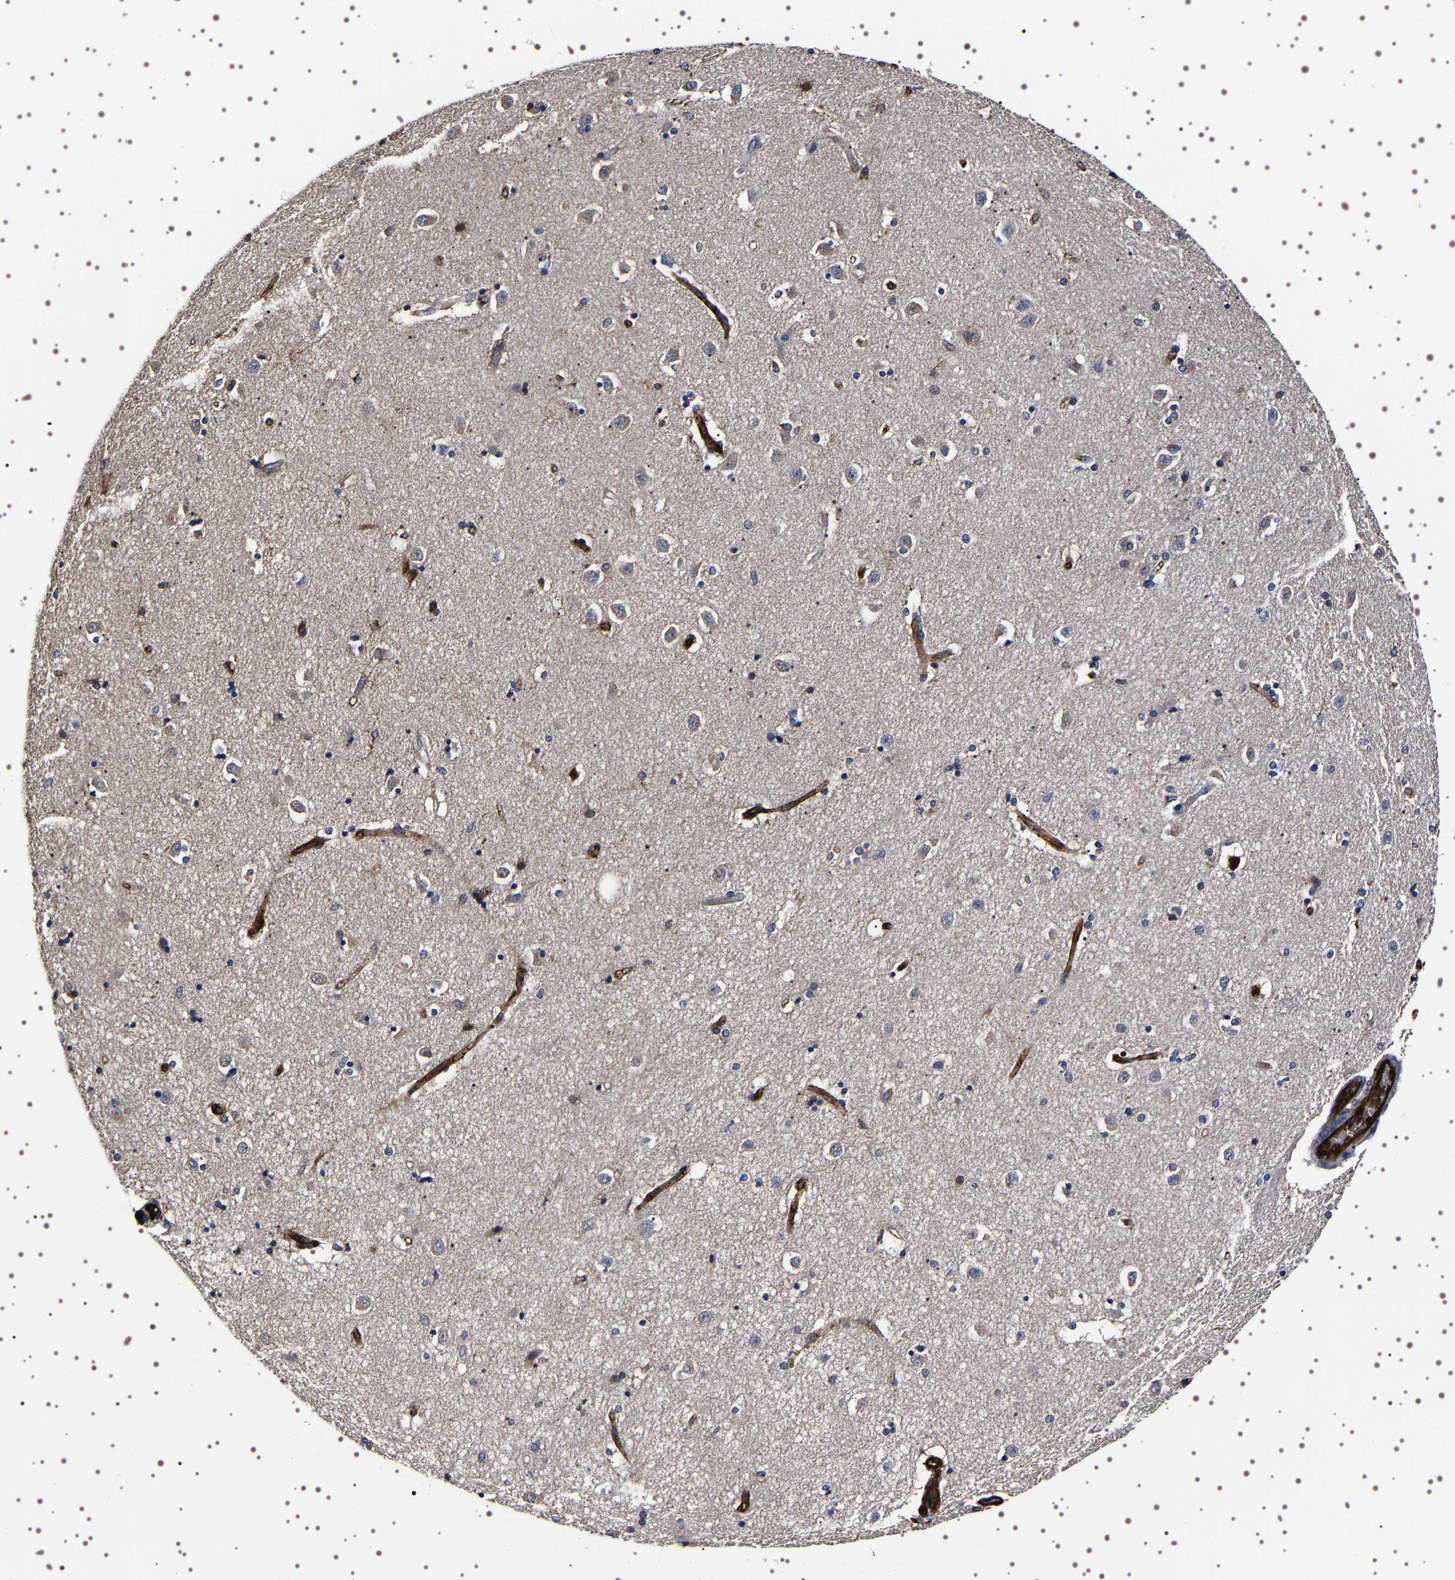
{"staining": {"intensity": "weak", "quantity": "<25%", "location": "cytoplasmic/membranous"}, "tissue": "caudate", "cell_type": "Glial cells", "image_type": "normal", "snomed": [{"axis": "morphology", "description": "Normal tissue, NOS"}, {"axis": "topography", "description": "Lateral ventricle wall"}], "caption": "Image shows no protein positivity in glial cells of normal caudate.", "gene": "ALPL", "patient": {"sex": "female", "age": 54}}